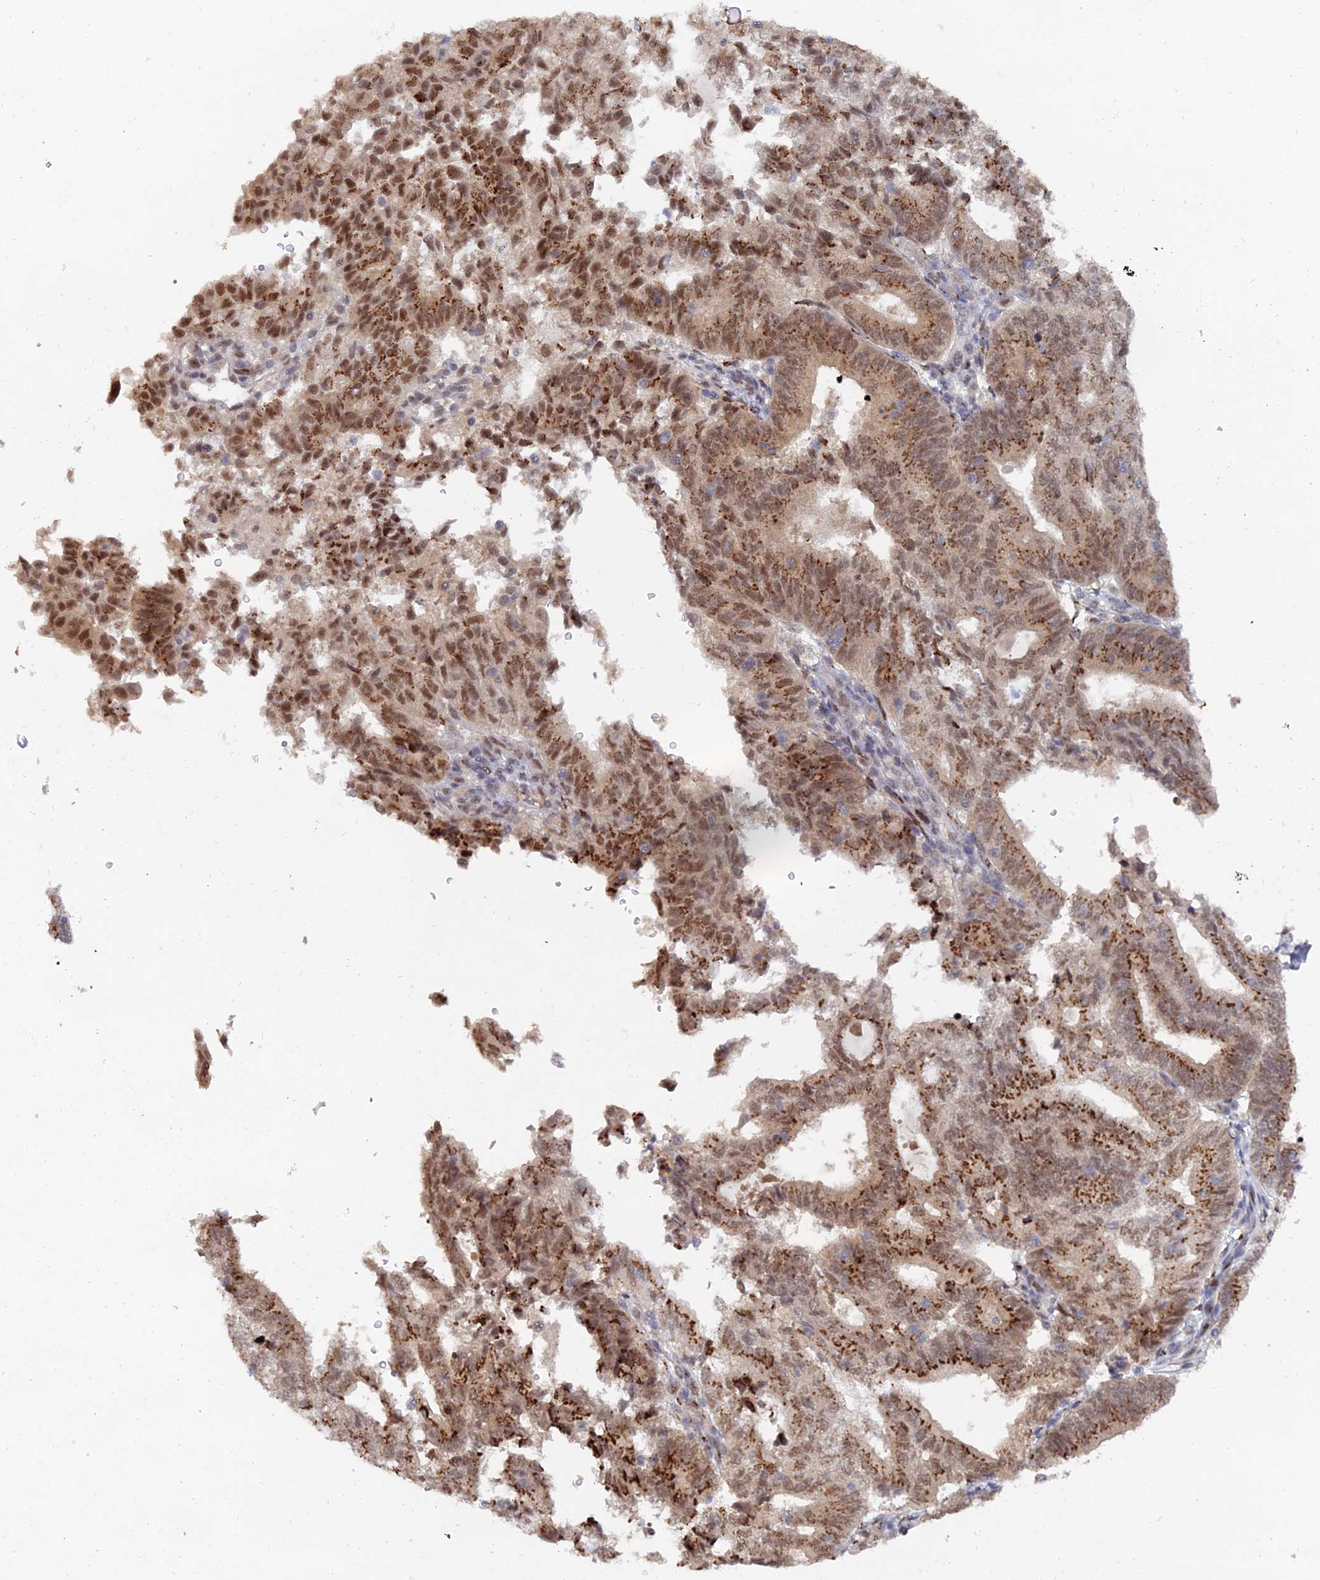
{"staining": {"intensity": "strong", "quantity": ">75%", "location": "cytoplasmic/membranous,nuclear"}, "tissue": "endometrial cancer", "cell_type": "Tumor cells", "image_type": "cancer", "snomed": [{"axis": "morphology", "description": "Adenocarcinoma, NOS"}, {"axis": "topography", "description": "Endometrium"}], "caption": "Protein analysis of endometrial cancer tissue displays strong cytoplasmic/membranous and nuclear staining in about >75% of tumor cells. Using DAB (3,3'-diaminobenzidine) (brown) and hematoxylin (blue) stains, captured at high magnification using brightfield microscopy.", "gene": "THOC3", "patient": {"sex": "female", "age": 70}}